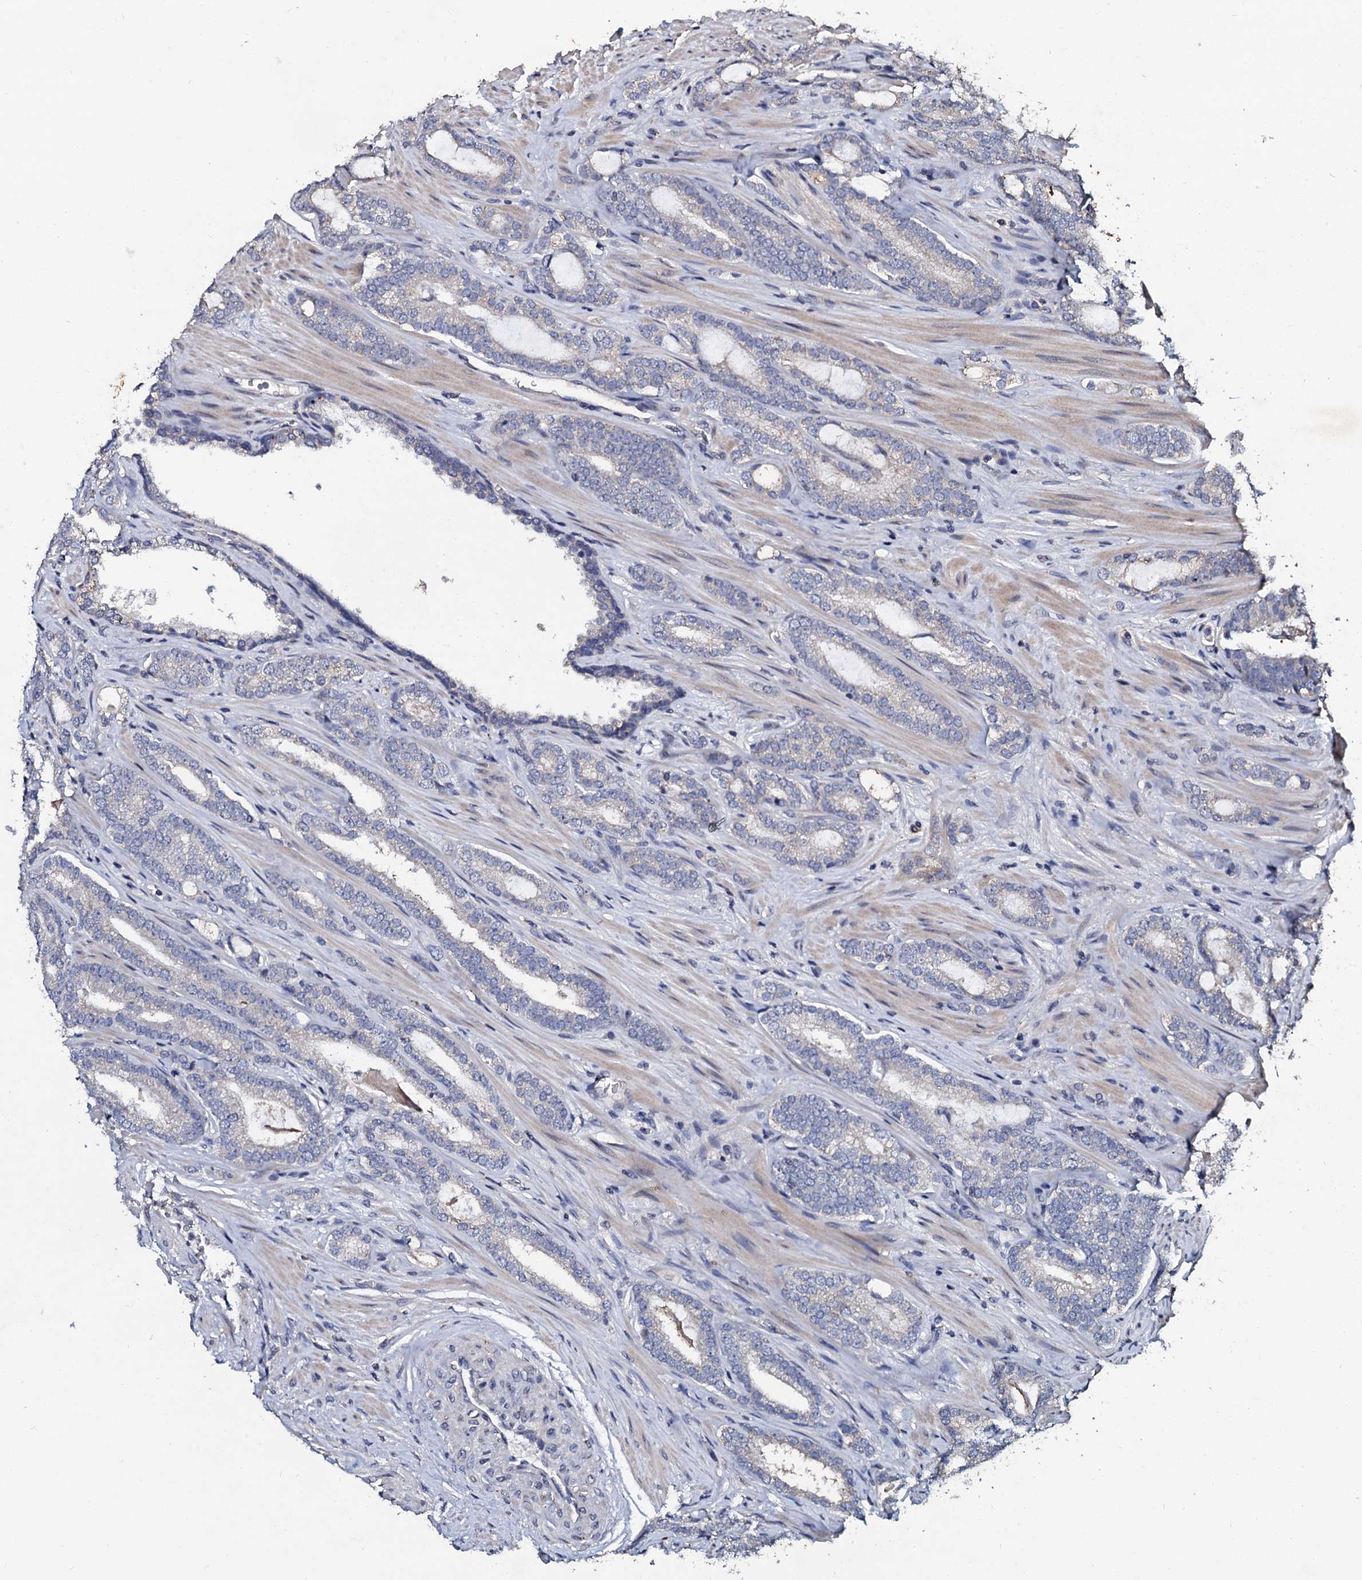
{"staining": {"intensity": "negative", "quantity": "none", "location": "none"}, "tissue": "prostate cancer", "cell_type": "Tumor cells", "image_type": "cancer", "snomed": [{"axis": "morphology", "description": "Adenocarcinoma, High grade"}, {"axis": "topography", "description": "Prostate"}], "caption": "The image displays no significant expression in tumor cells of prostate cancer (adenocarcinoma (high-grade)).", "gene": "SLC37A4", "patient": {"sex": "male", "age": 63}}